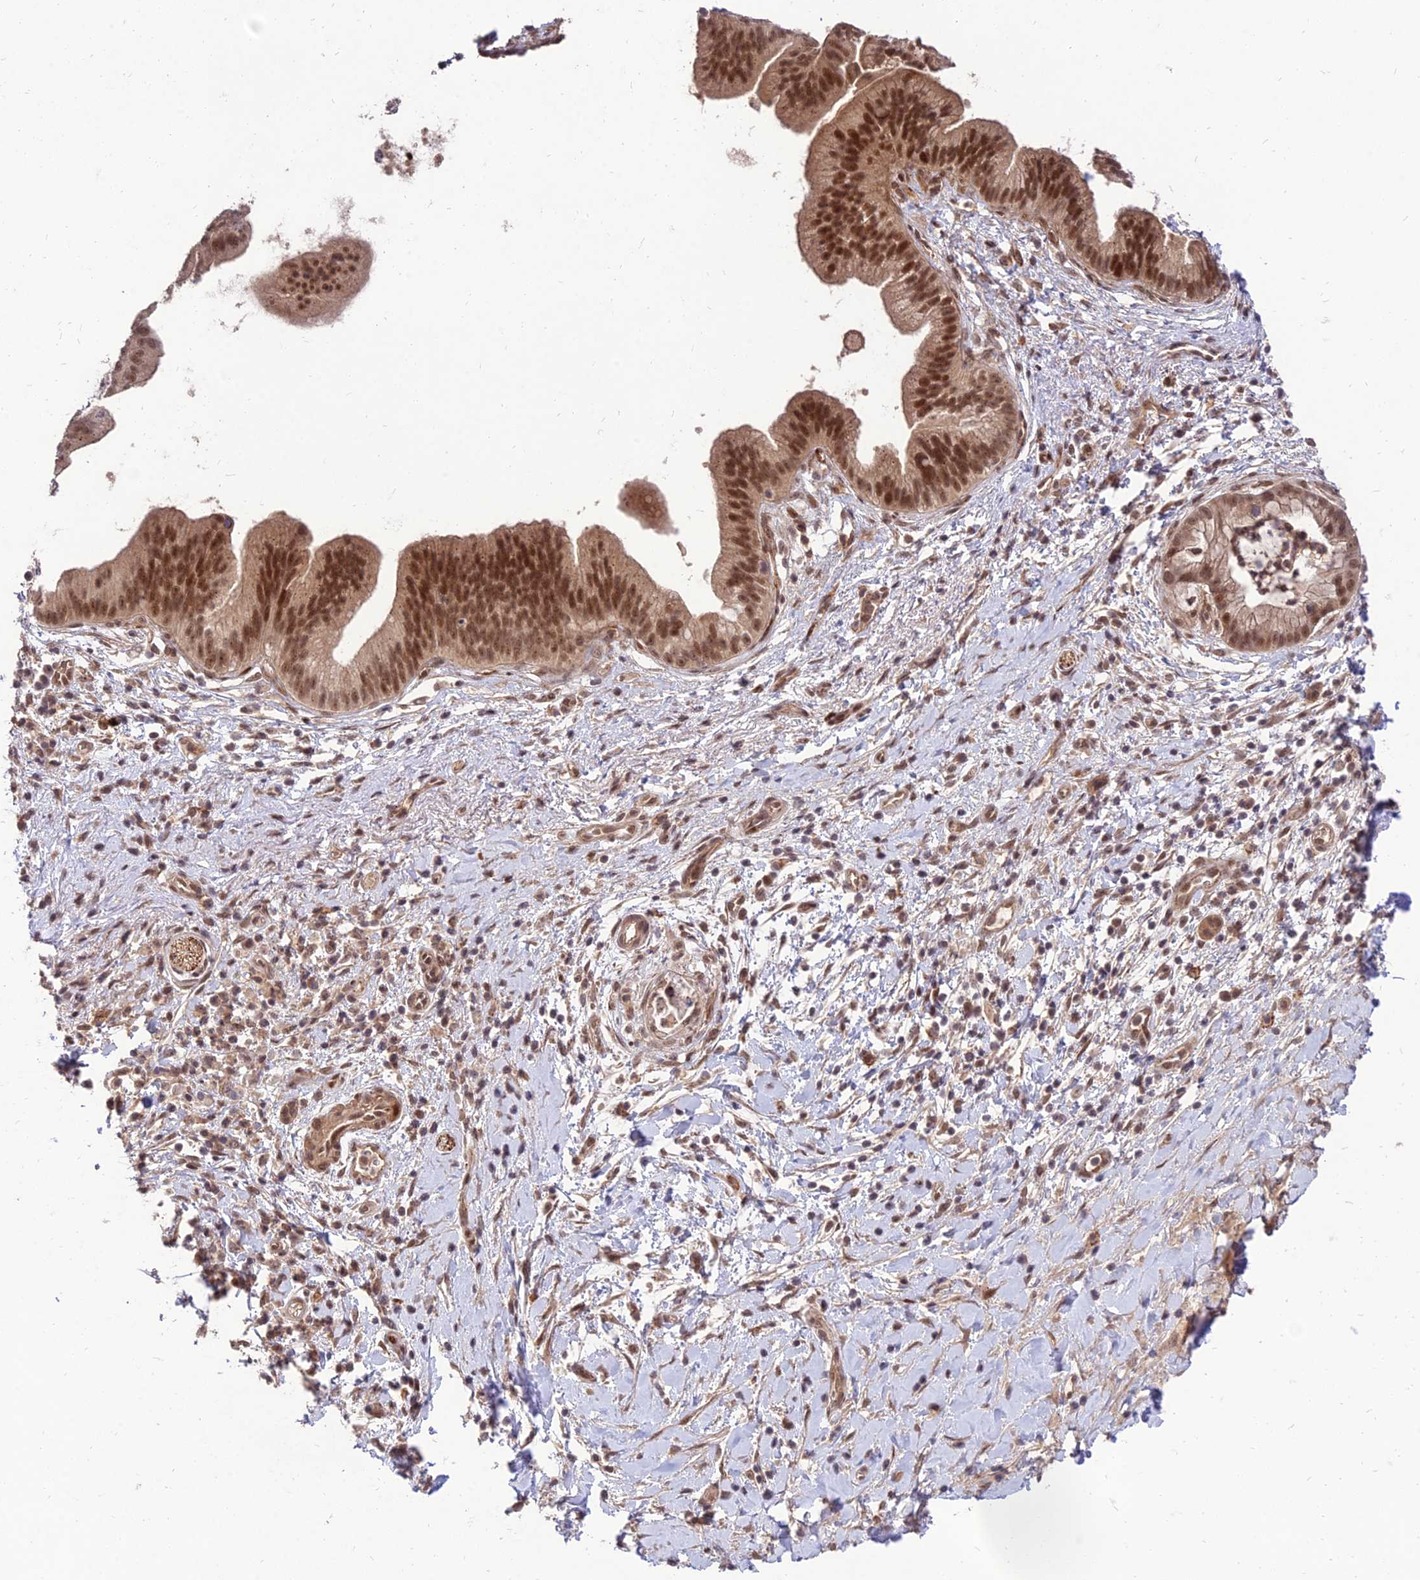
{"staining": {"intensity": "strong", "quantity": ">75%", "location": "nuclear"}, "tissue": "pancreatic cancer", "cell_type": "Tumor cells", "image_type": "cancer", "snomed": [{"axis": "morphology", "description": "Adenocarcinoma, NOS"}, {"axis": "topography", "description": "Pancreas"}], "caption": "There is high levels of strong nuclear expression in tumor cells of pancreatic cancer (adenocarcinoma), as demonstrated by immunohistochemical staining (brown color).", "gene": "ZNF85", "patient": {"sex": "male", "age": 78}}